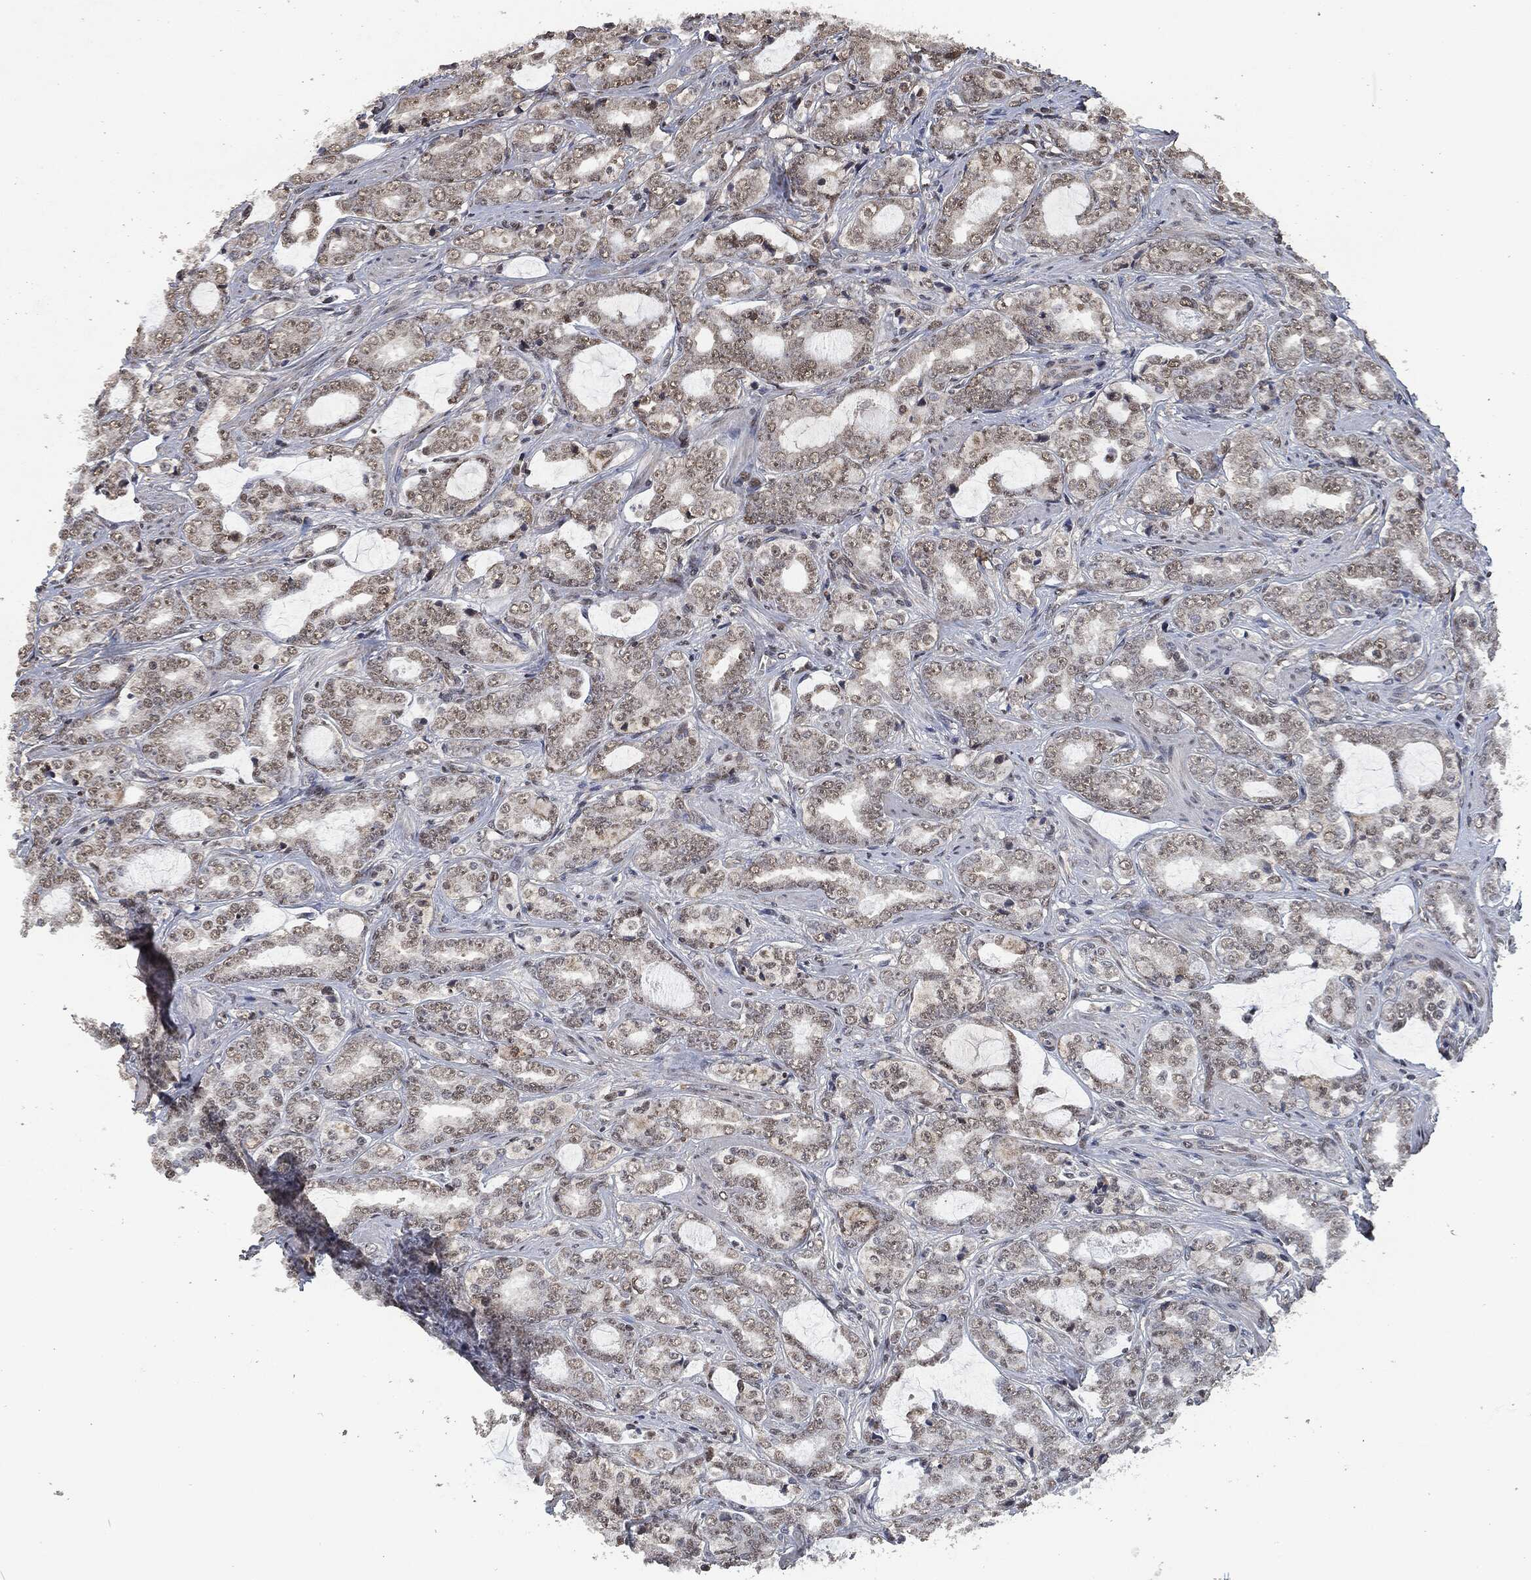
{"staining": {"intensity": "weak", "quantity": "<25%", "location": "cytoplasmic/membranous"}, "tissue": "prostate cancer", "cell_type": "Tumor cells", "image_type": "cancer", "snomed": [{"axis": "morphology", "description": "Adenocarcinoma, Medium grade"}, {"axis": "topography", "description": "Prostate"}], "caption": "Image shows no protein positivity in tumor cells of prostate cancer tissue.", "gene": "SNAI1", "patient": {"sex": "male", "age": 71}}